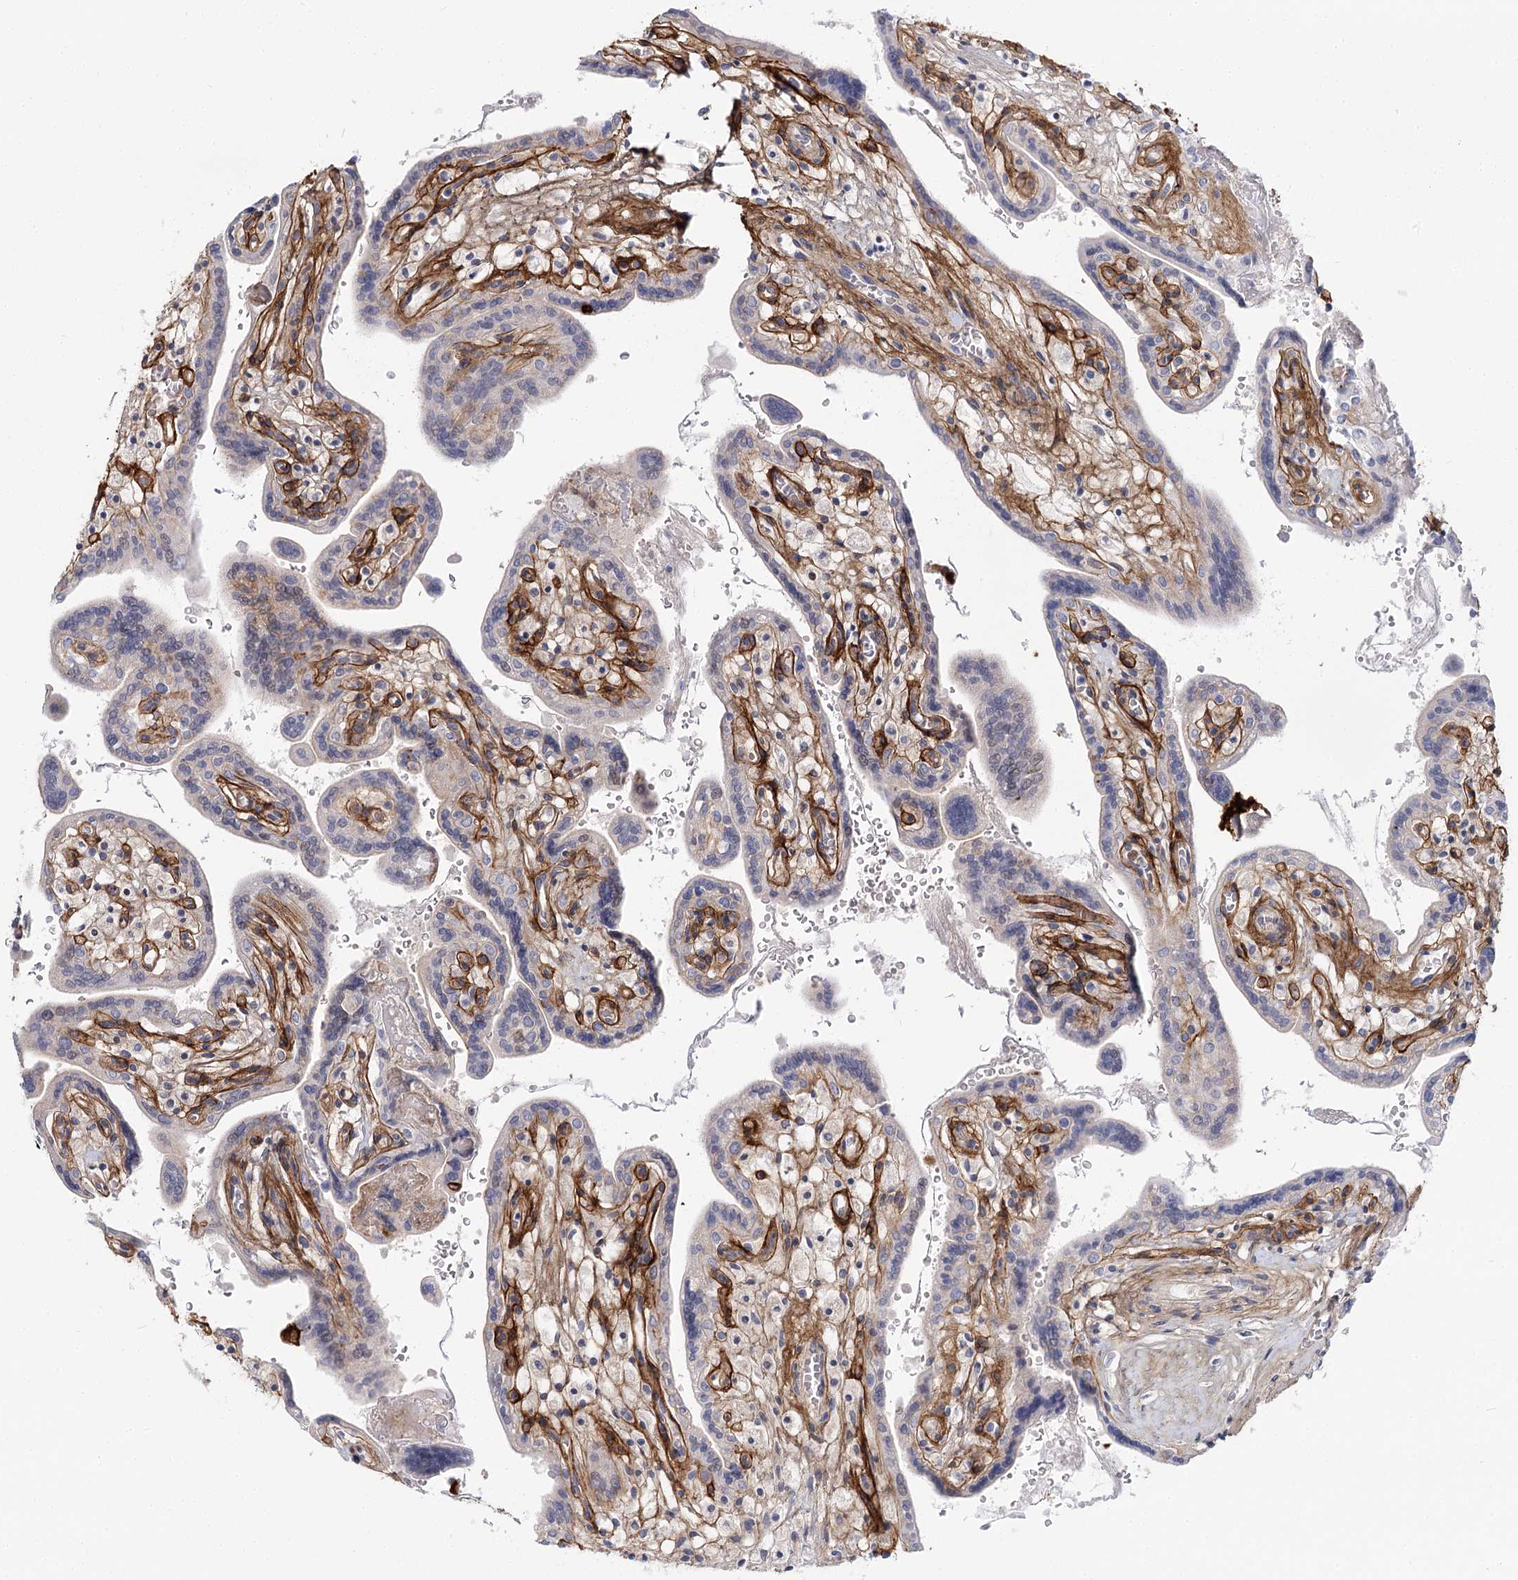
{"staining": {"intensity": "strong", "quantity": "25%-75%", "location": "cytoplasmic/membranous"}, "tissue": "placenta", "cell_type": "Trophoblastic cells", "image_type": "normal", "snomed": [{"axis": "morphology", "description": "Normal tissue, NOS"}, {"axis": "topography", "description": "Placenta"}], "caption": "Human placenta stained with a brown dye exhibits strong cytoplasmic/membranous positive staining in about 25%-75% of trophoblastic cells.", "gene": "C11orf52", "patient": {"sex": "female", "age": 37}}